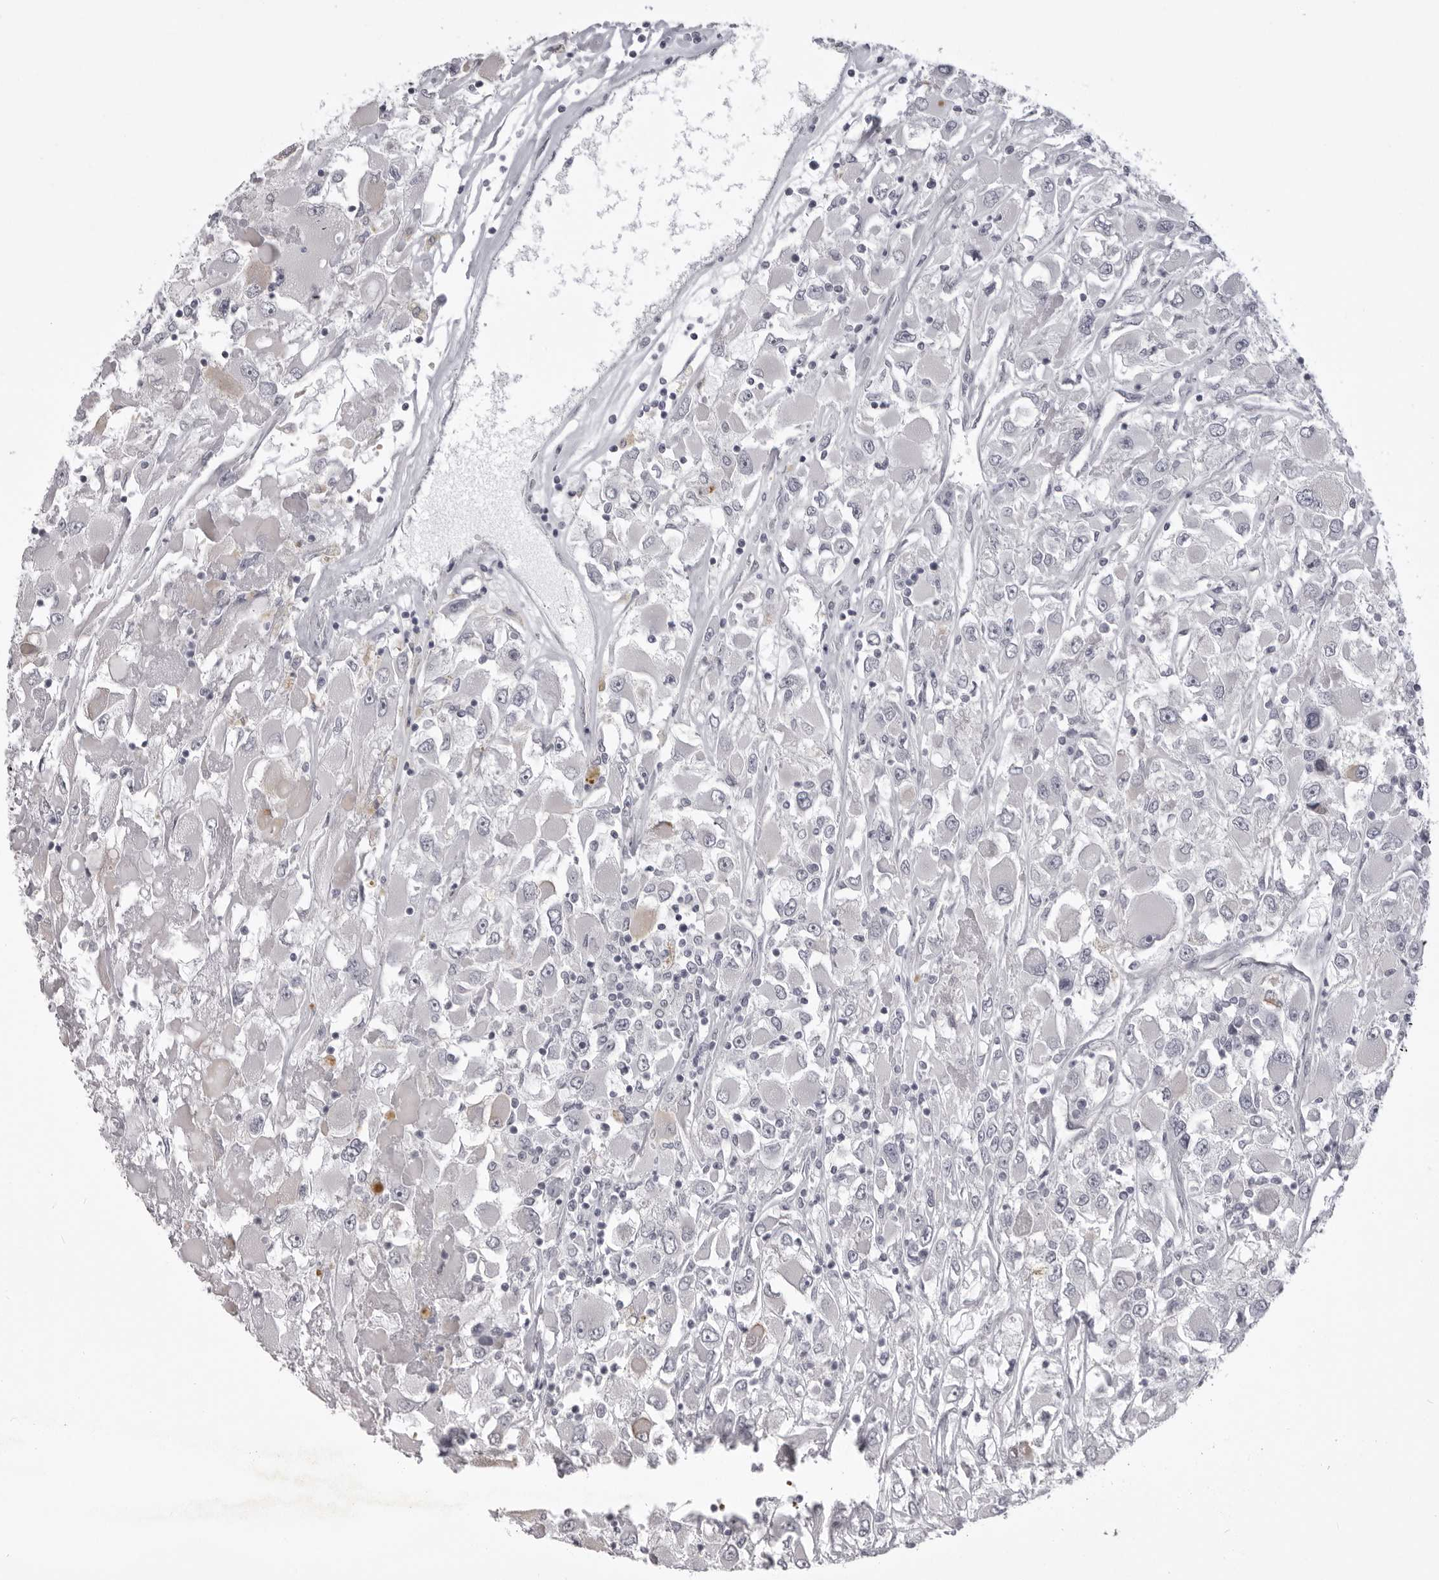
{"staining": {"intensity": "negative", "quantity": "none", "location": "none"}, "tissue": "renal cancer", "cell_type": "Tumor cells", "image_type": "cancer", "snomed": [{"axis": "morphology", "description": "Adenocarcinoma, NOS"}, {"axis": "topography", "description": "Kidney"}], "caption": "Immunohistochemistry (IHC) image of neoplastic tissue: renal cancer stained with DAB (3,3'-diaminobenzidine) displays no significant protein expression in tumor cells.", "gene": "EPHA10", "patient": {"sex": "female", "age": 52}}